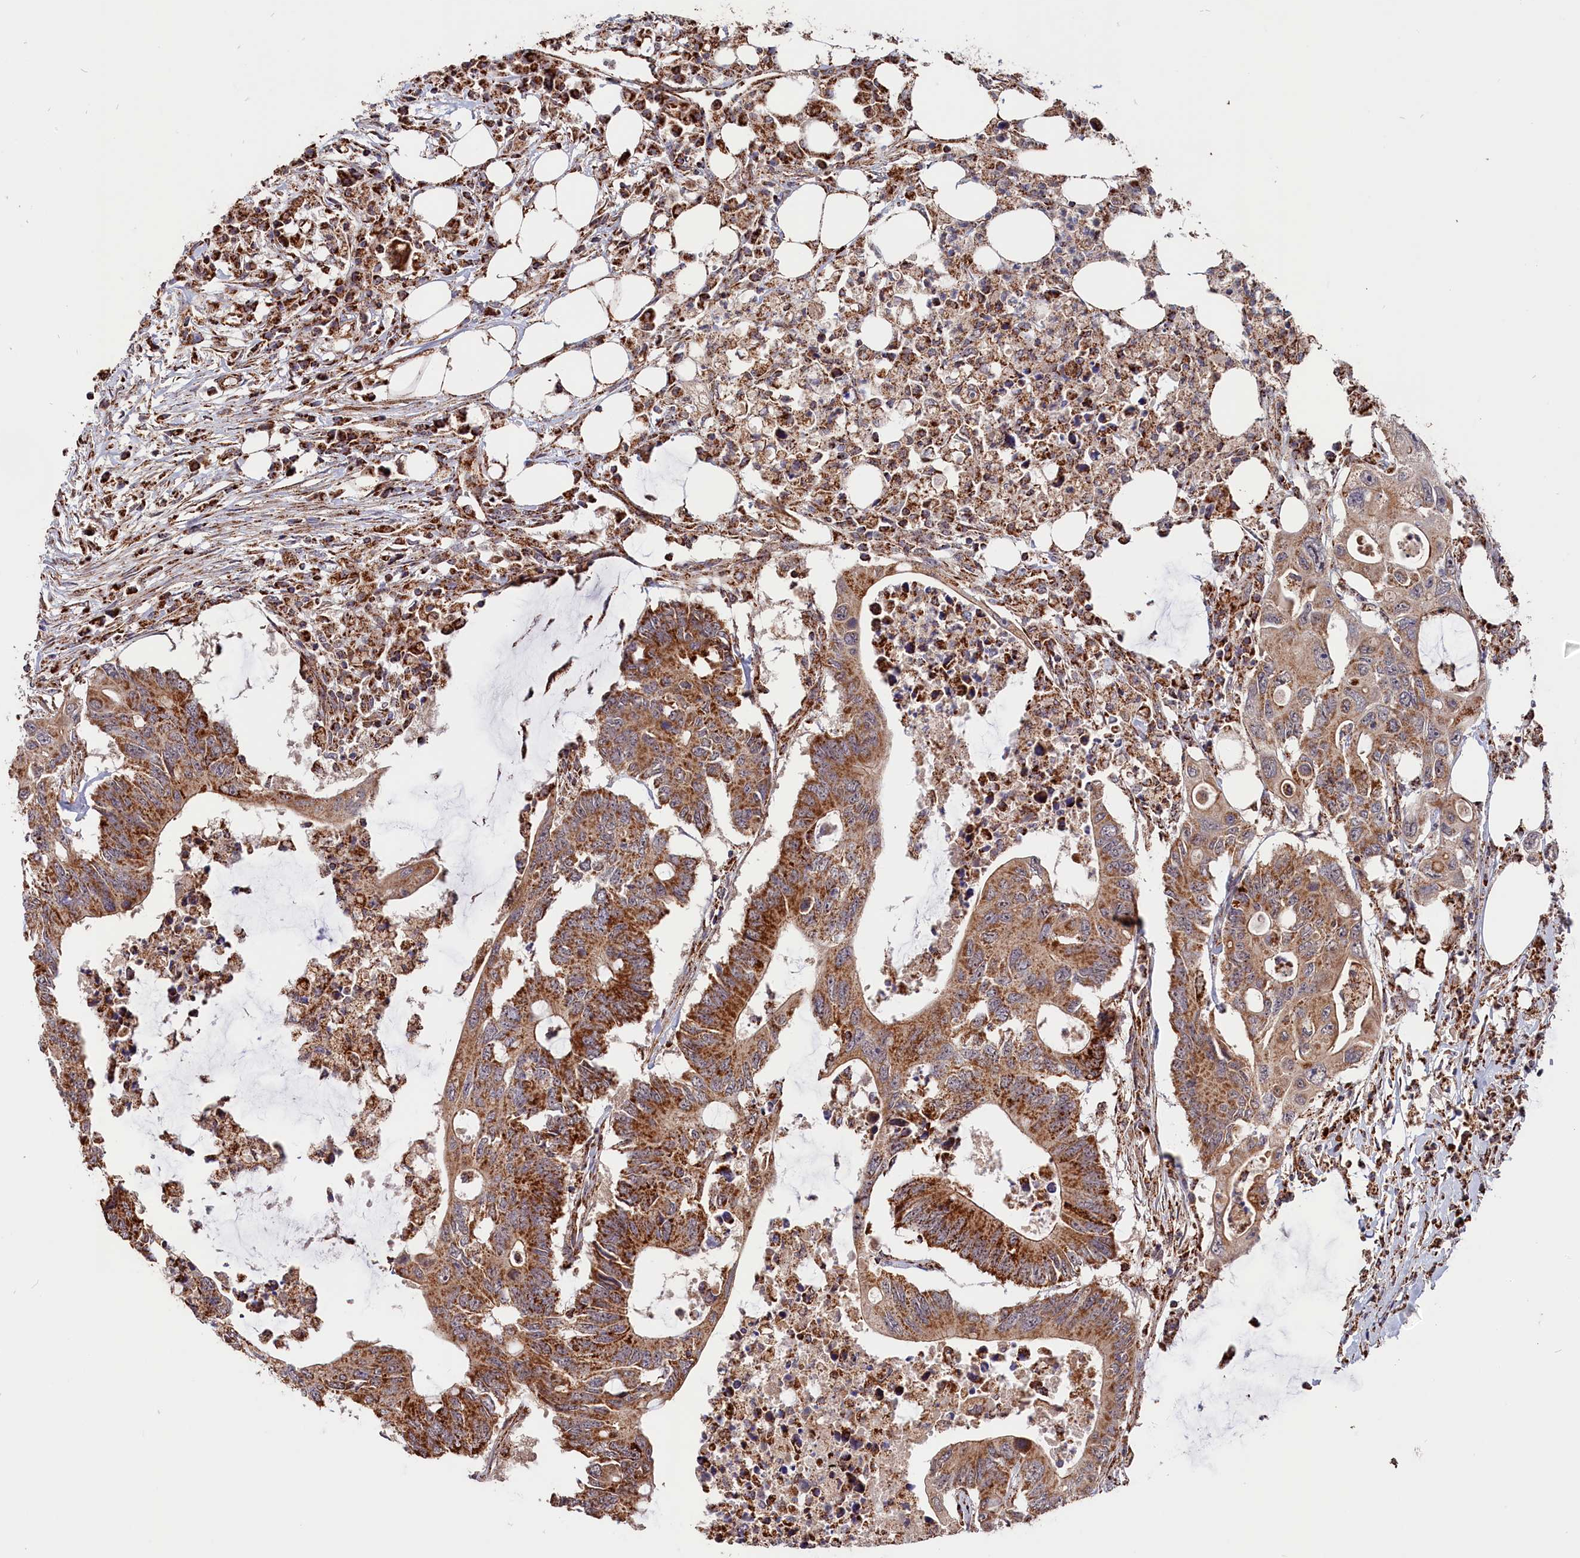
{"staining": {"intensity": "strong", "quantity": ">75%", "location": "cytoplasmic/membranous"}, "tissue": "colorectal cancer", "cell_type": "Tumor cells", "image_type": "cancer", "snomed": [{"axis": "morphology", "description": "Adenocarcinoma, NOS"}, {"axis": "topography", "description": "Colon"}], "caption": "IHC photomicrograph of colorectal cancer stained for a protein (brown), which reveals high levels of strong cytoplasmic/membranous expression in about >75% of tumor cells.", "gene": "MACROD1", "patient": {"sex": "male", "age": 71}}